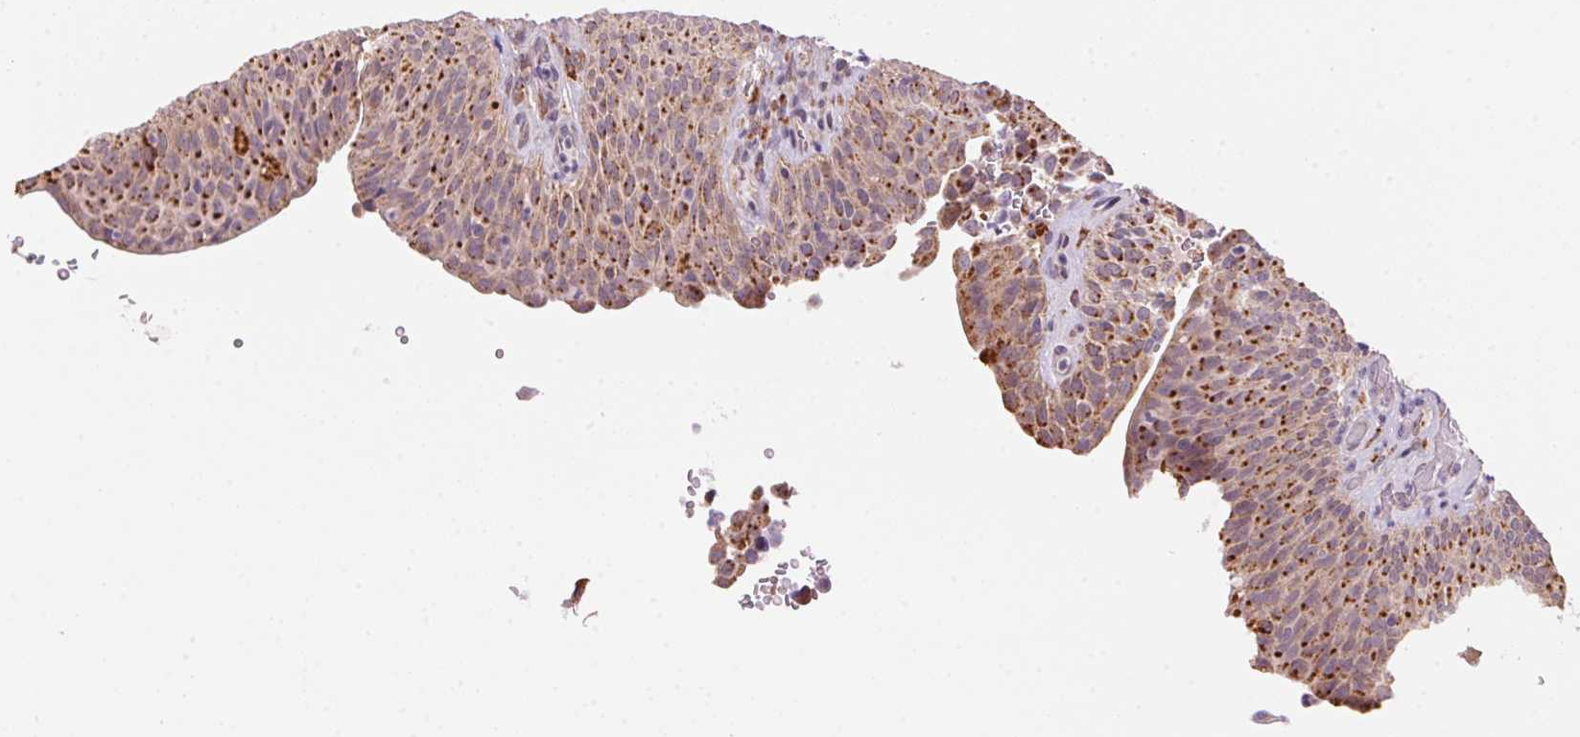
{"staining": {"intensity": "strong", "quantity": ">75%", "location": "cytoplasmic/membranous"}, "tissue": "urinary bladder", "cell_type": "Urothelial cells", "image_type": "normal", "snomed": [{"axis": "morphology", "description": "Normal tissue, NOS"}, {"axis": "topography", "description": "Urinary bladder"}, {"axis": "topography", "description": "Peripheral nerve tissue"}], "caption": "Protein staining of benign urinary bladder exhibits strong cytoplasmic/membranous staining in about >75% of urothelial cells. (Brightfield microscopy of DAB IHC at high magnification).", "gene": "ADH5", "patient": {"sex": "male", "age": 66}}